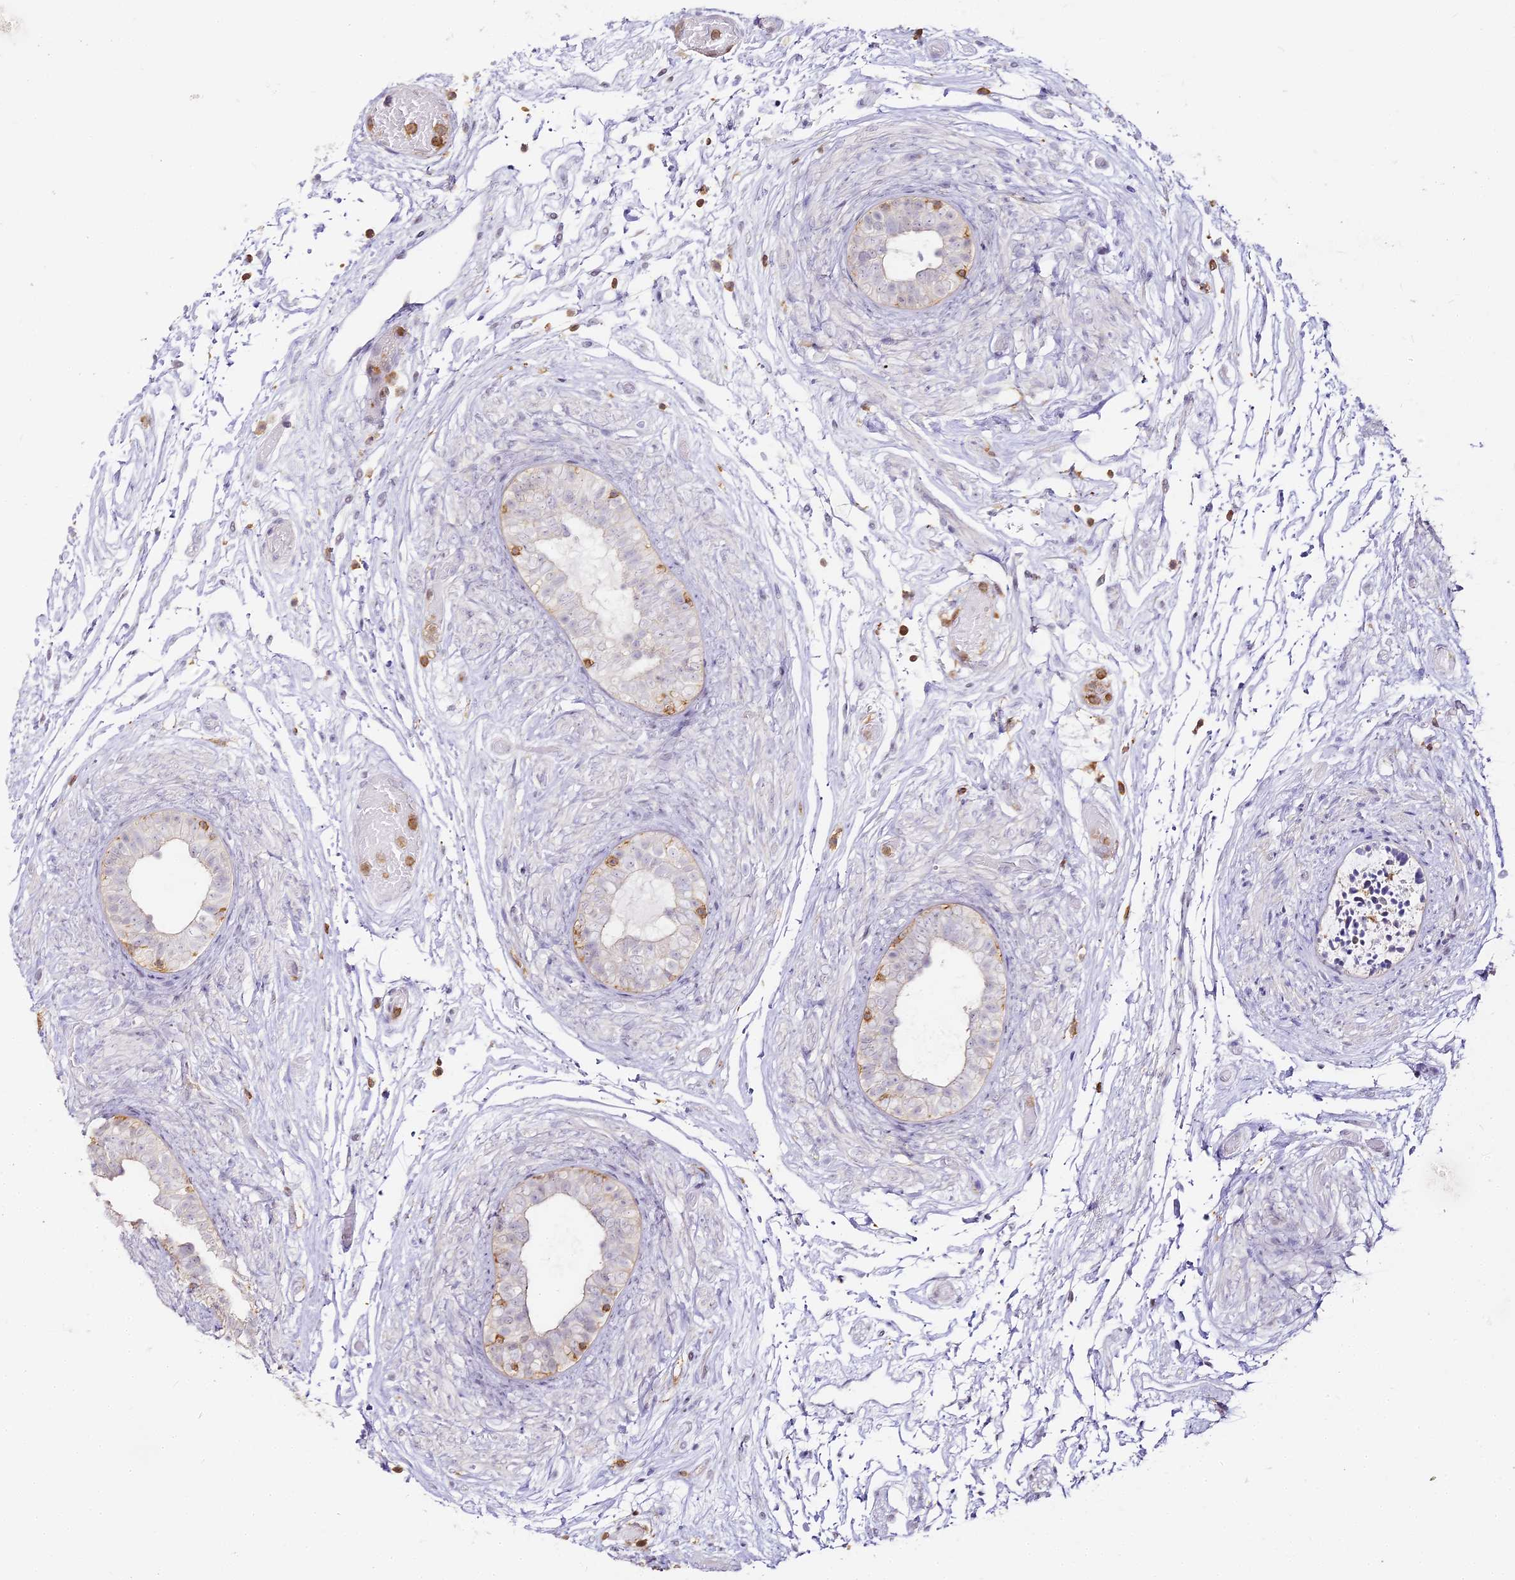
{"staining": {"intensity": "negative", "quantity": "none", "location": "none"}, "tissue": "epididymis", "cell_type": "Glandular cells", "image_type": "normal", "snomed": [{"axis": "morphology", "description": "Normal tissue, NOS"}, {"axis": "topography", "description": "Epididymis"}], "caption": "IHC of unremarkable epididymis demonstrates no positivity in glandular cells.", "gene": "DOCK2", "patient": {"sex": "male", "age": 5}}